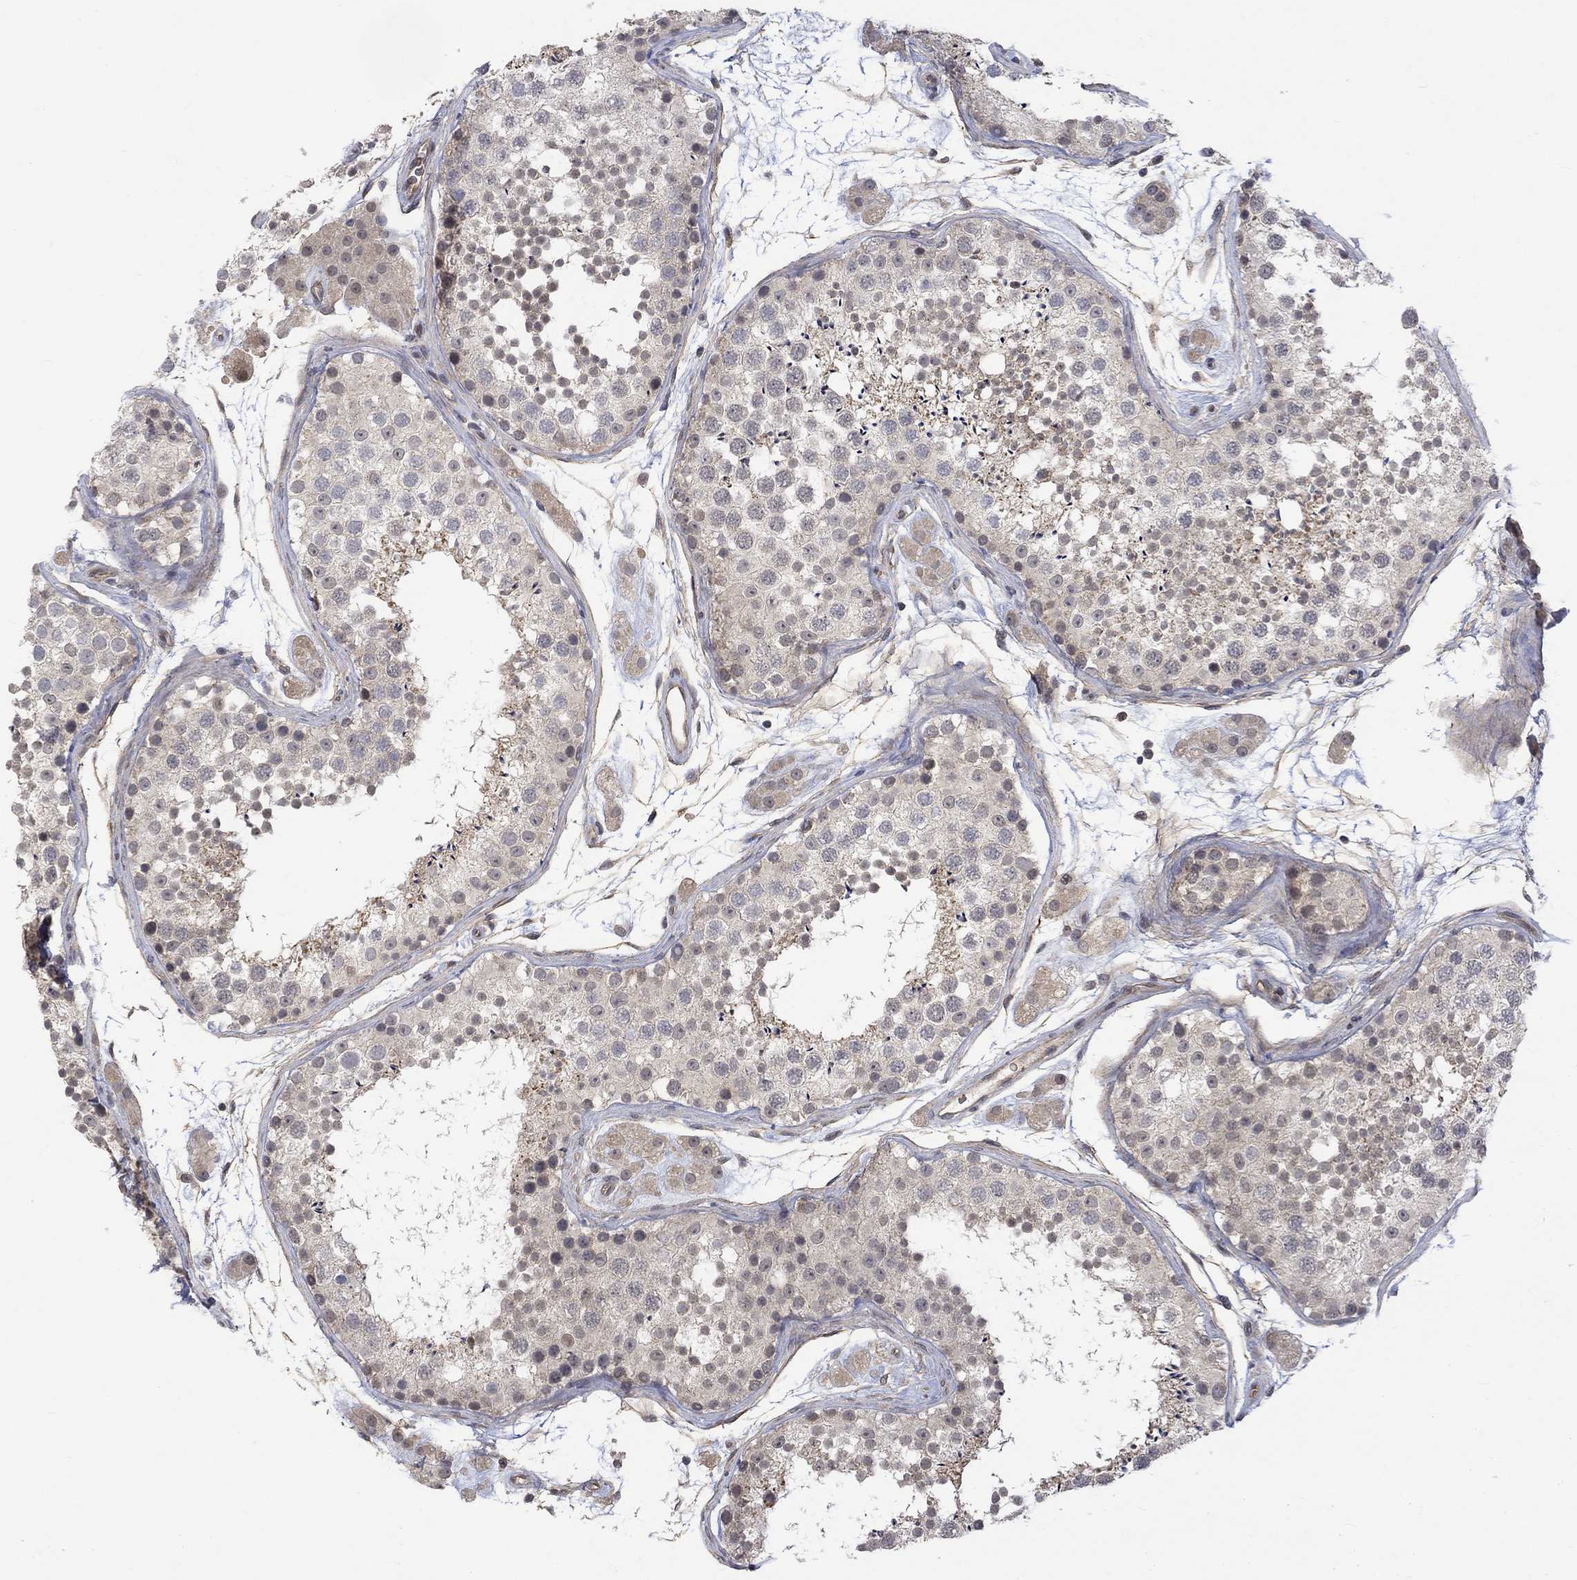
{"staining": {"intensity": "weak", "quantity": "25%-75%", "location": "cytoplasmic/membranous"}, "tissue": "testis", "cell_type": "Cells in seminiferous ducts", "image_type": "normal", "snomed": [{"axis": "morphology", "description": "Normal tissue, NOS"}, {"axis": "topography", "description": "Testis"}], "caption": "Immunohistochemistry (IHC) of benign testis reveals low levels of weak cytoplasmic/membranous positivity in about 25%-75% of cells in seminiferous ducts.", "gene": "GRIN2D", "patient": {"sex": "male", "age": 41}}